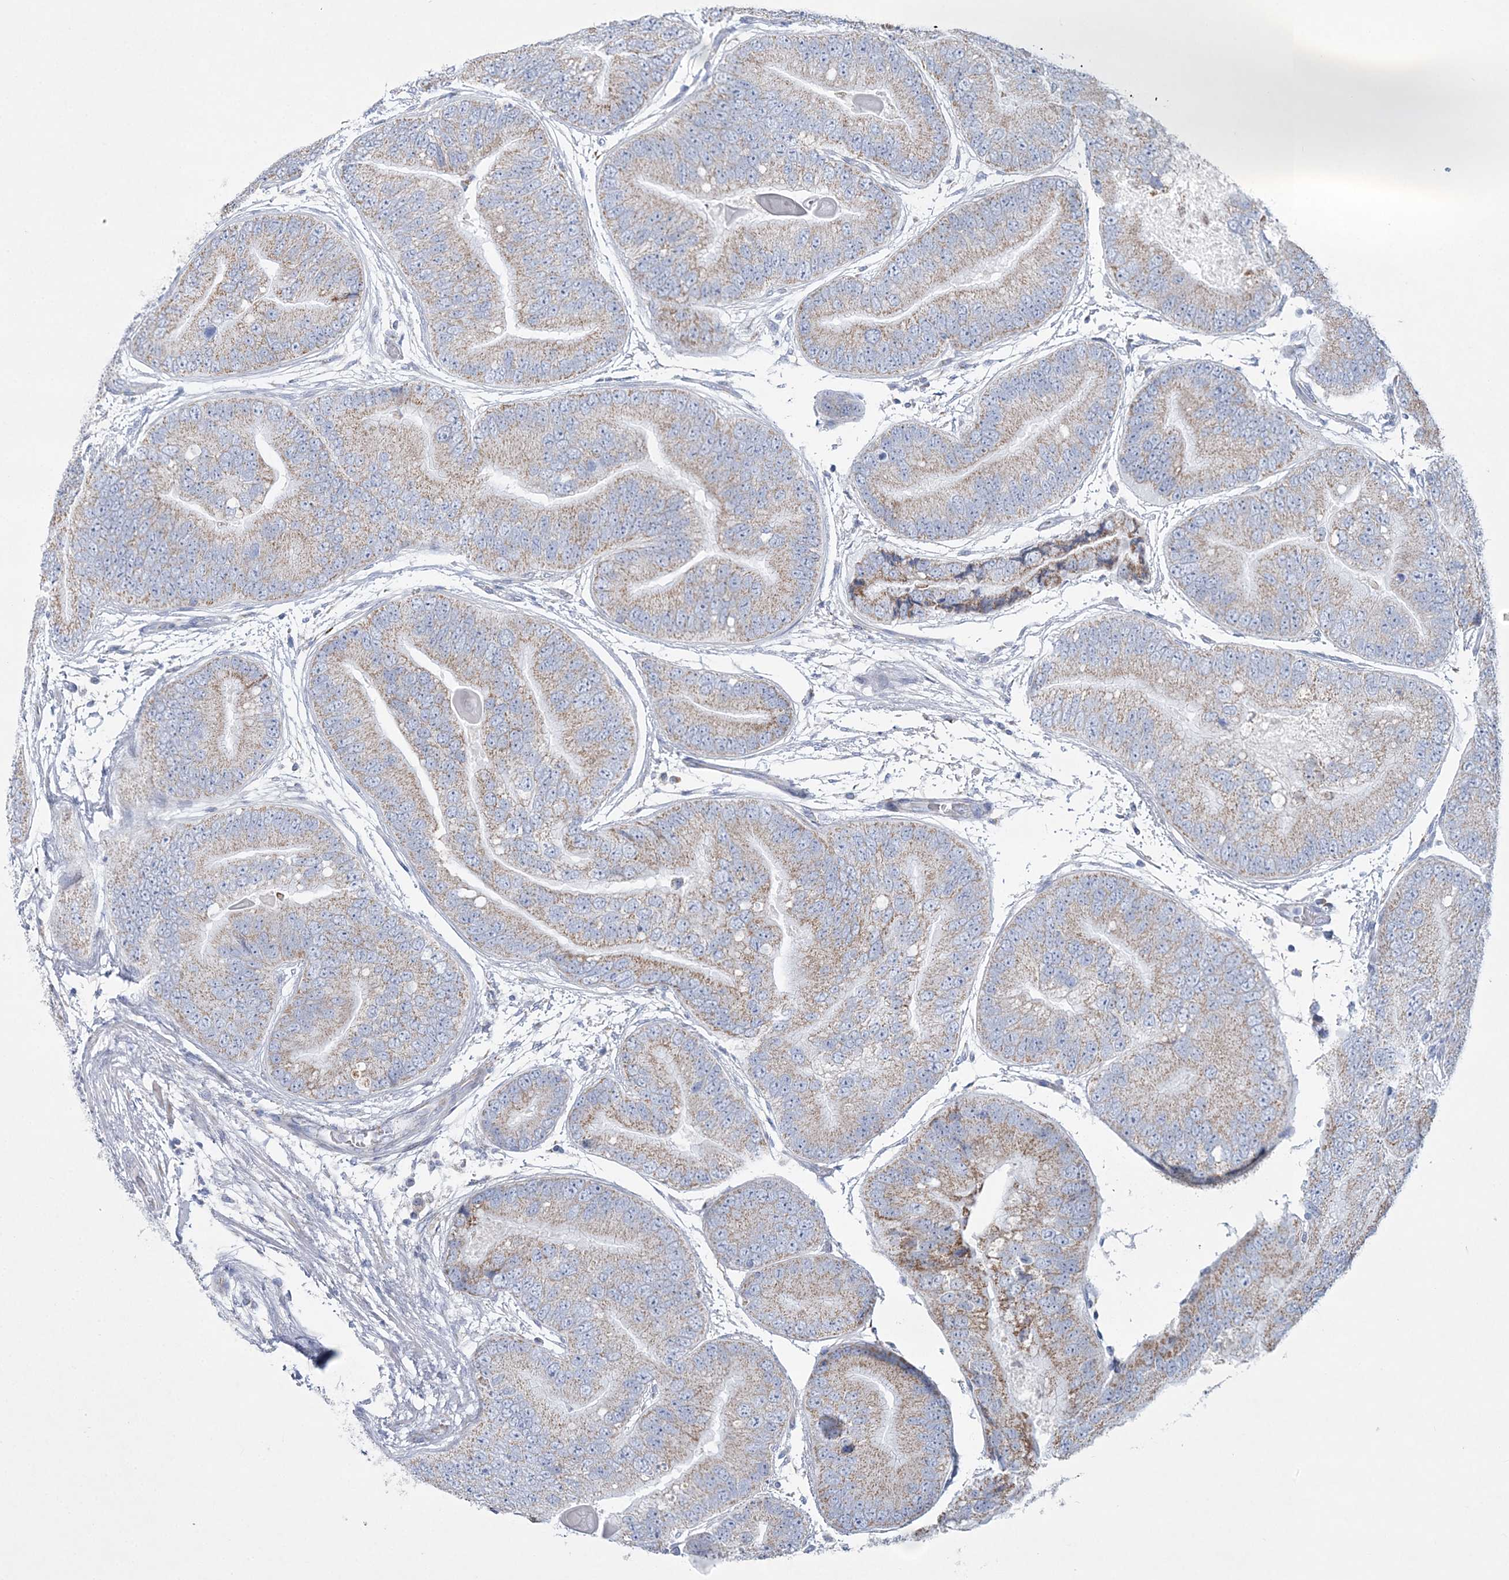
{"staining": {"intensity": "weak", "quantity": ">75%", "location": "cytoplasmic/membranous"}, "tissue": "prostate cancer", "cell_type": "Tumor cells", "image_type": "cancer", "snomed": [{"axis": "morphology", "description": "Adenocarcinoma, High grade"}, {"axis": "topography", "description": "Prostate"}], "caption": "Brown immunohistochemical staining in human prostate cancer exhibits weak cytoplasmic/membranous staining in approximately >75% of tumor cells.", "gene": "TBC1D7", "patient": {"sex": "male", "age": 70}}